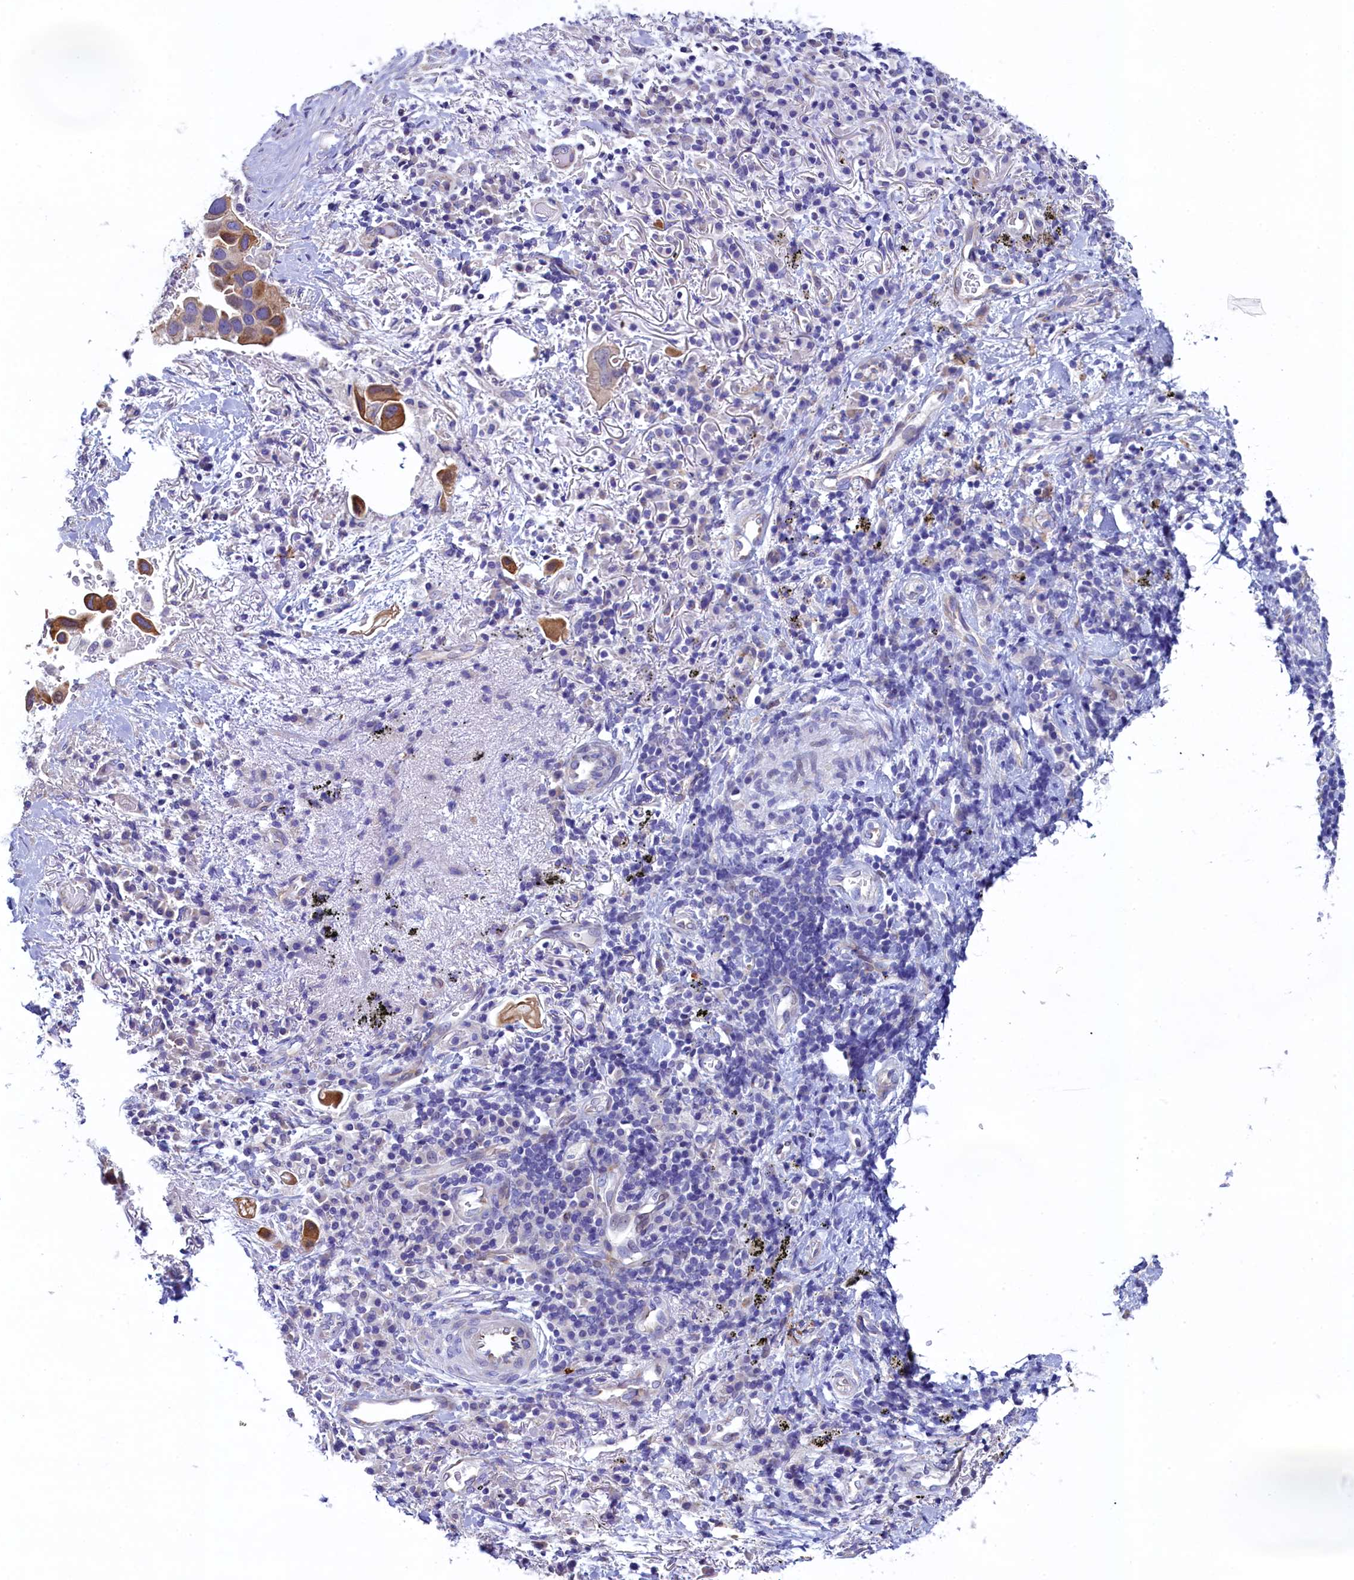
{"staining": {"intensity": "moderate", "quantity": "<25%", "location": "cytoplasmic/membranous"}, "tissue": "lung cancer", "cell_type": "Tumor cells", "image_type": "cancer", "snomed": [{"axis": "morphology", "description": "Adenocarcinoma, NOS"}, {"axis": "topography", "description": "Lung"}], "caption": "Lung cancer (adenocarcinoma) stained with a brown dye demonstrates moderate cytoplasmic/membranous positive expression in approximately <25% of tumor cells.", "gene": "KRBOX5", "patient": {"sex": "female", "age": 76}}